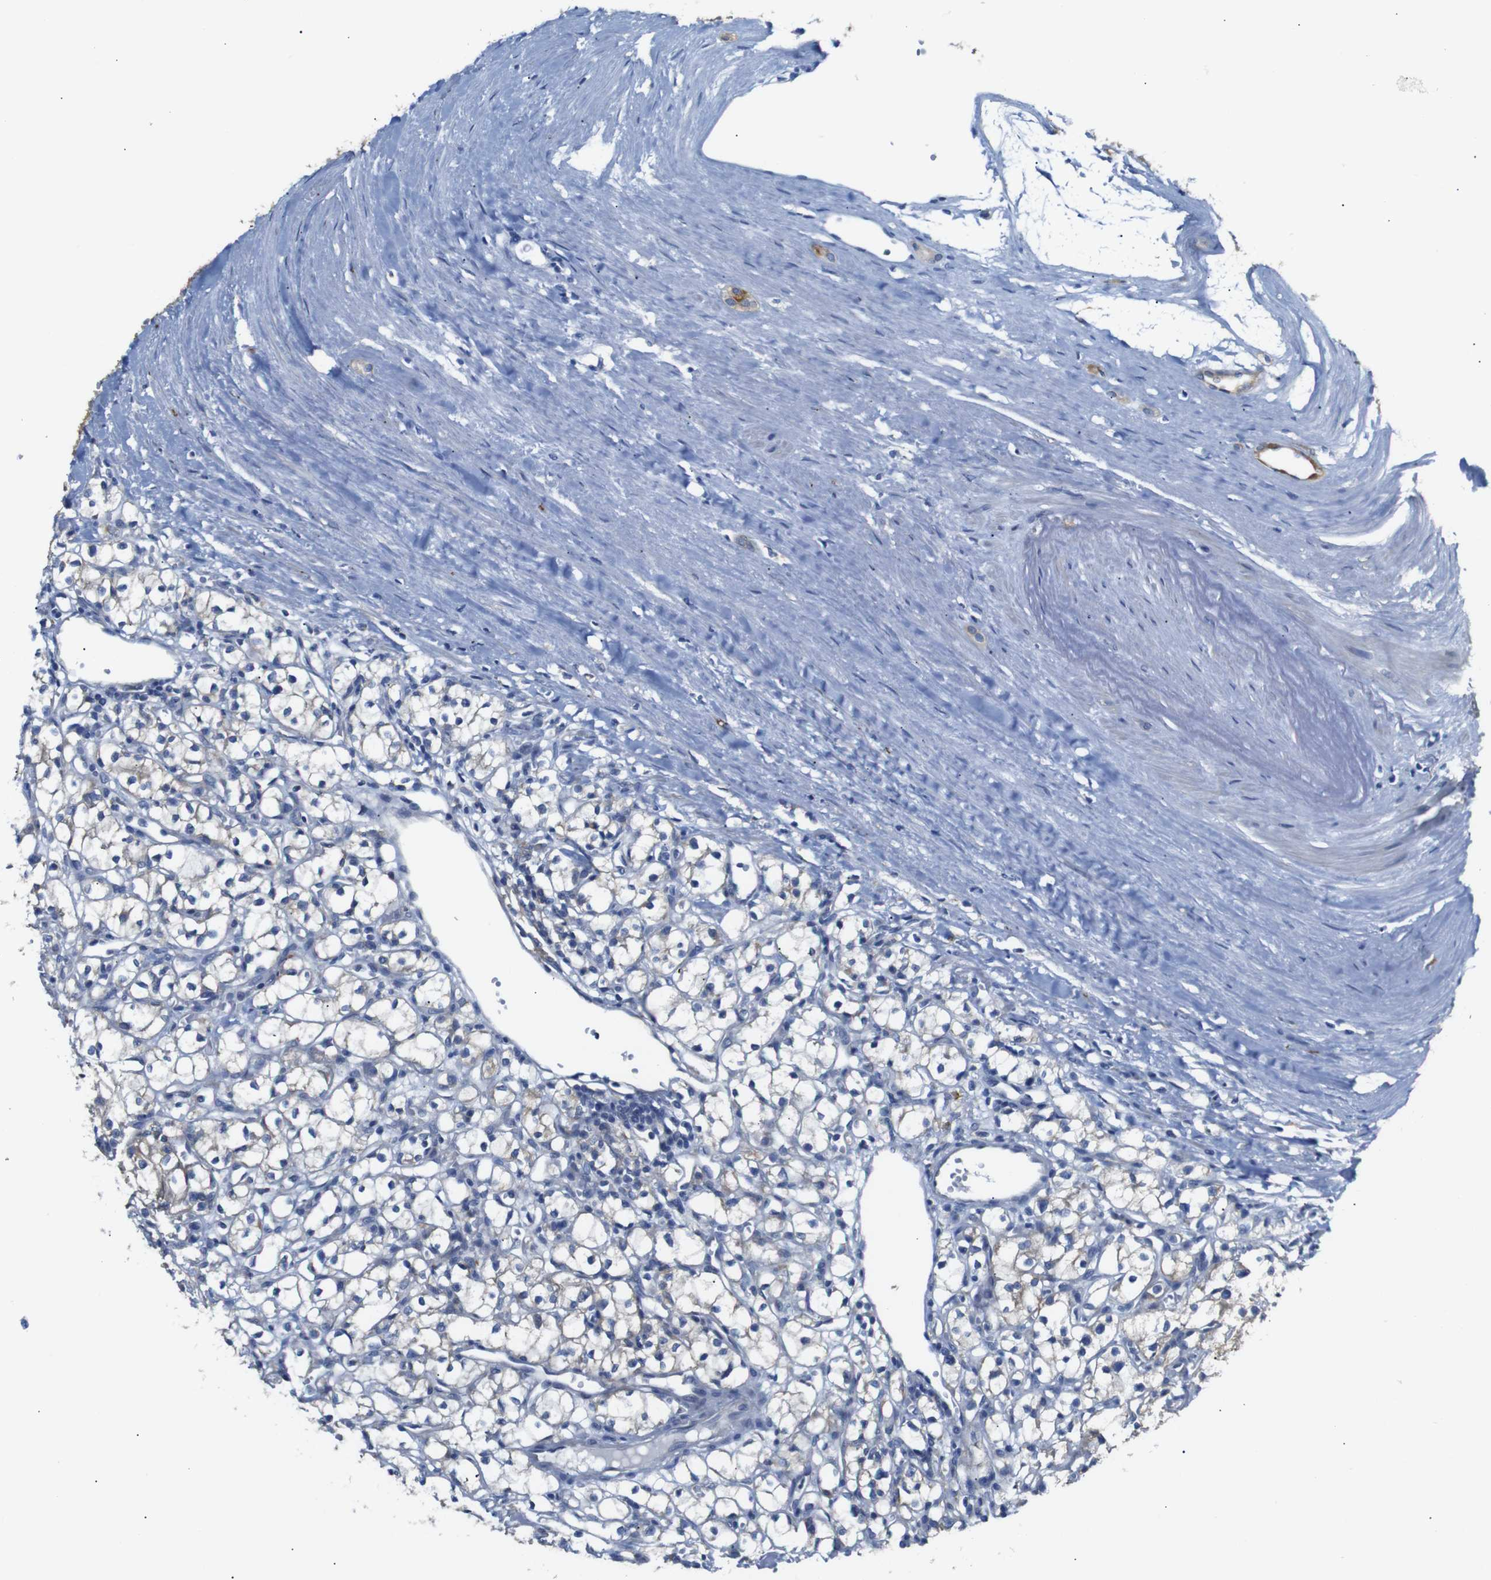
{"staining": {"intensity": "weak", "quantity": "<25%", "location": "cytoplasmic/membranous"}, "tissue": "renal cancer", "cell_type": "Tumor cells", "image_type": "cancer", "snomed": [{"axis": "morphology", "description": "Adenocarcinoma, NOS"}, {"axis": "topography", "description": "Kidney"}], "caption": "DAB immunohistochemical staining of renal cancer reveals no significant staining in tumor cells. (DAB immunohistochemistry (IHC) with hematoxylin counter stain).", "gene": "ALOX15", "patient": {"sex": "male", "age": 56}}